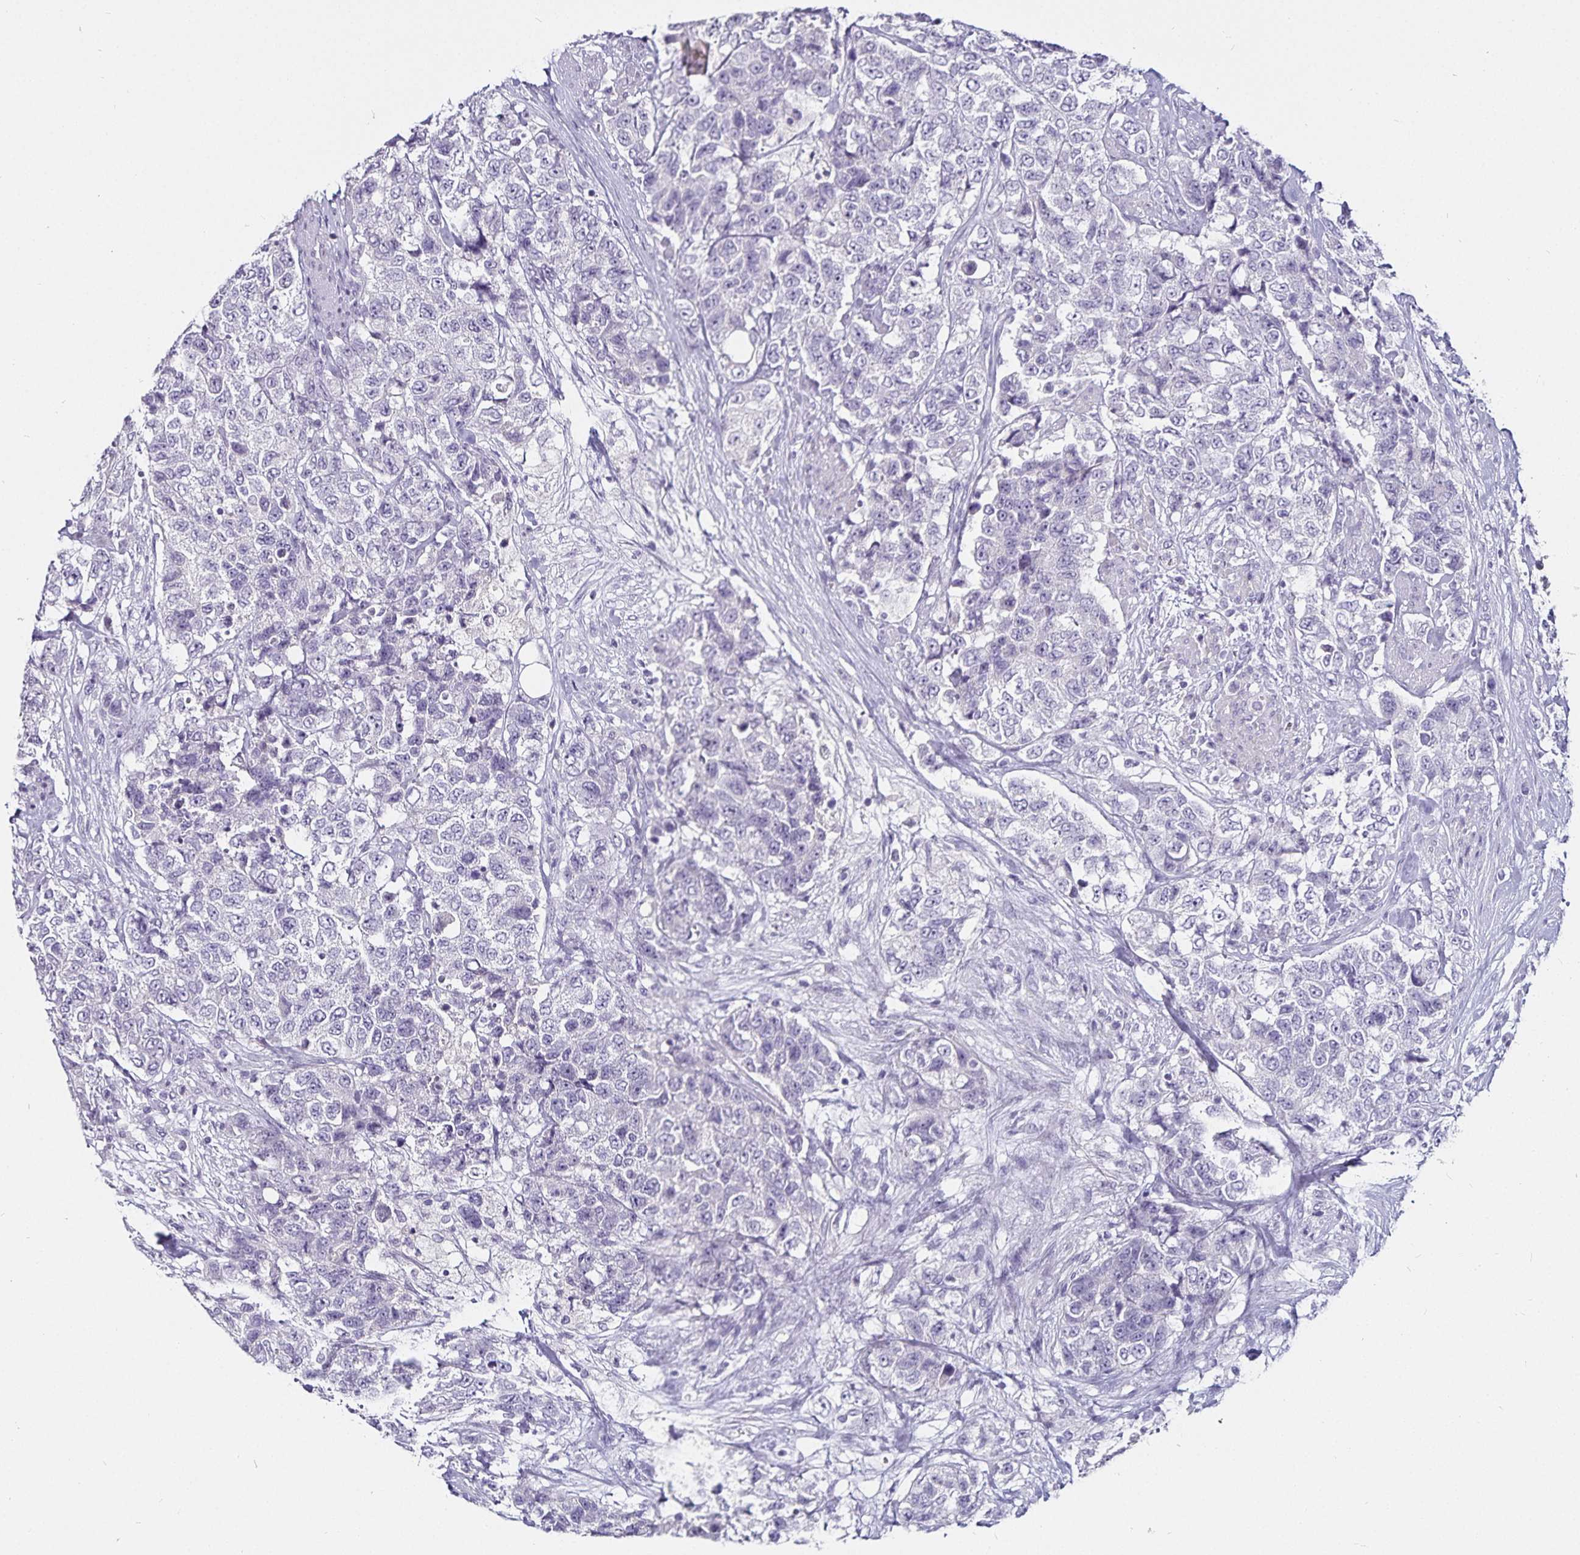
{"staining": {"intensity": "negative", "quantity": "none", "location": "none"}, "tissue": "urothelial cancer", "cell_type": "Tumor cells", "image_type": "cancer", "snomed": [{"axis": "morphology", "description": "Urothelial carcinoma, High grade"}, {"axis": "topography", "description": "Urinary bladder"}], "caption": "Urothelial cancer was stained to show a protein in brown. There is no significant positivity in tumor cells.", "gene": "CA12", "patient": {"sex": "female", "age": 78}}